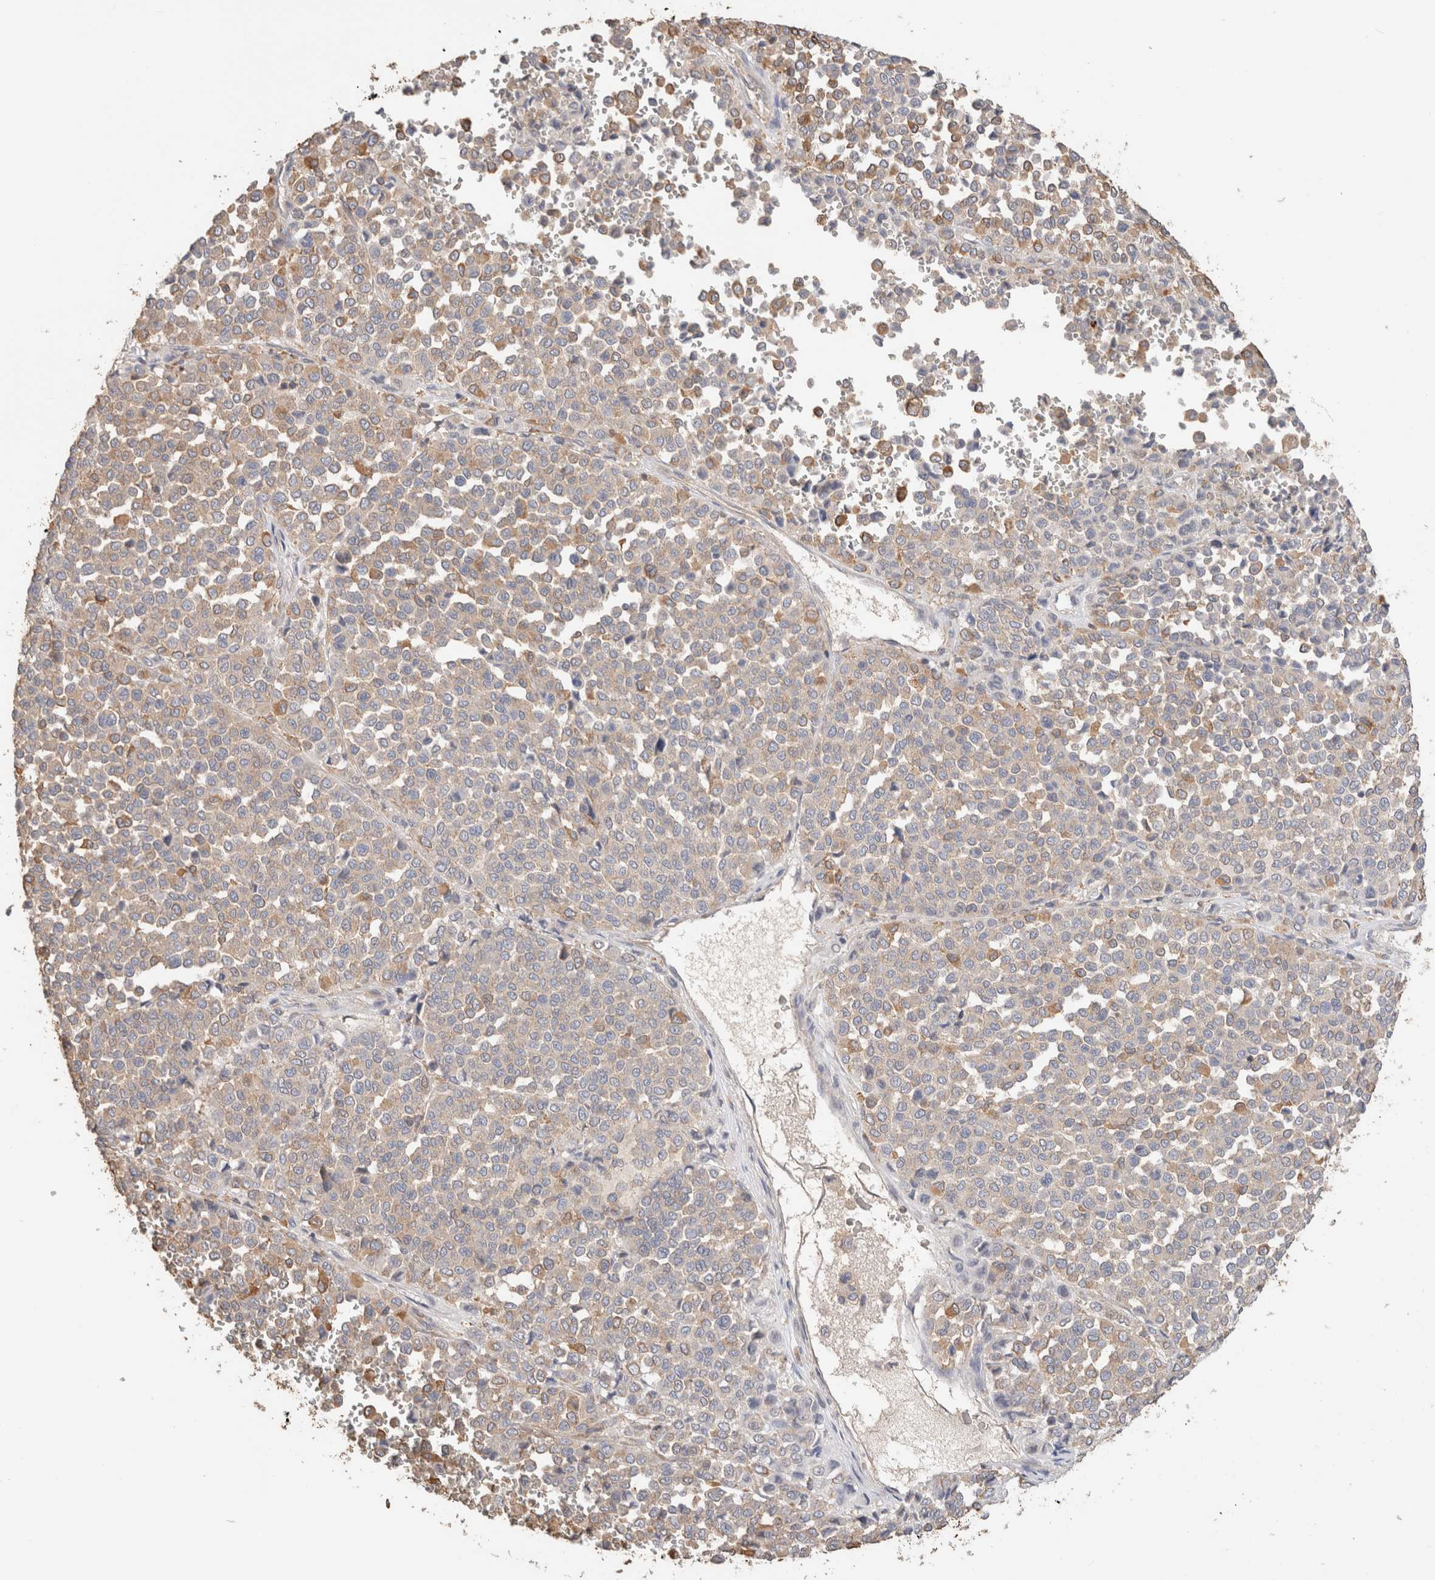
{"staining": {"intensity": "moderate", "quantity": "<25%", "location": "cytoplasmic/membranous"}, "tissue": "melanoma", "cell_type": "Tumor cells", "image_type": "cancer", "snomed": [{"axis": "morphology", "description": "Malignant melanoma, Metastatic site"}, {"axis": "topography", "description": "Pancreas"}], "caption": "A micrograph showing moderate cytoplasmic/membranous expression in approximately <25% of tumor cells in malignant melanoma (metastatic site), as visualized by brown immunohistochemical staining.", "gene": "CFAP418", "patient": {"sex": "female", "age": 30}}